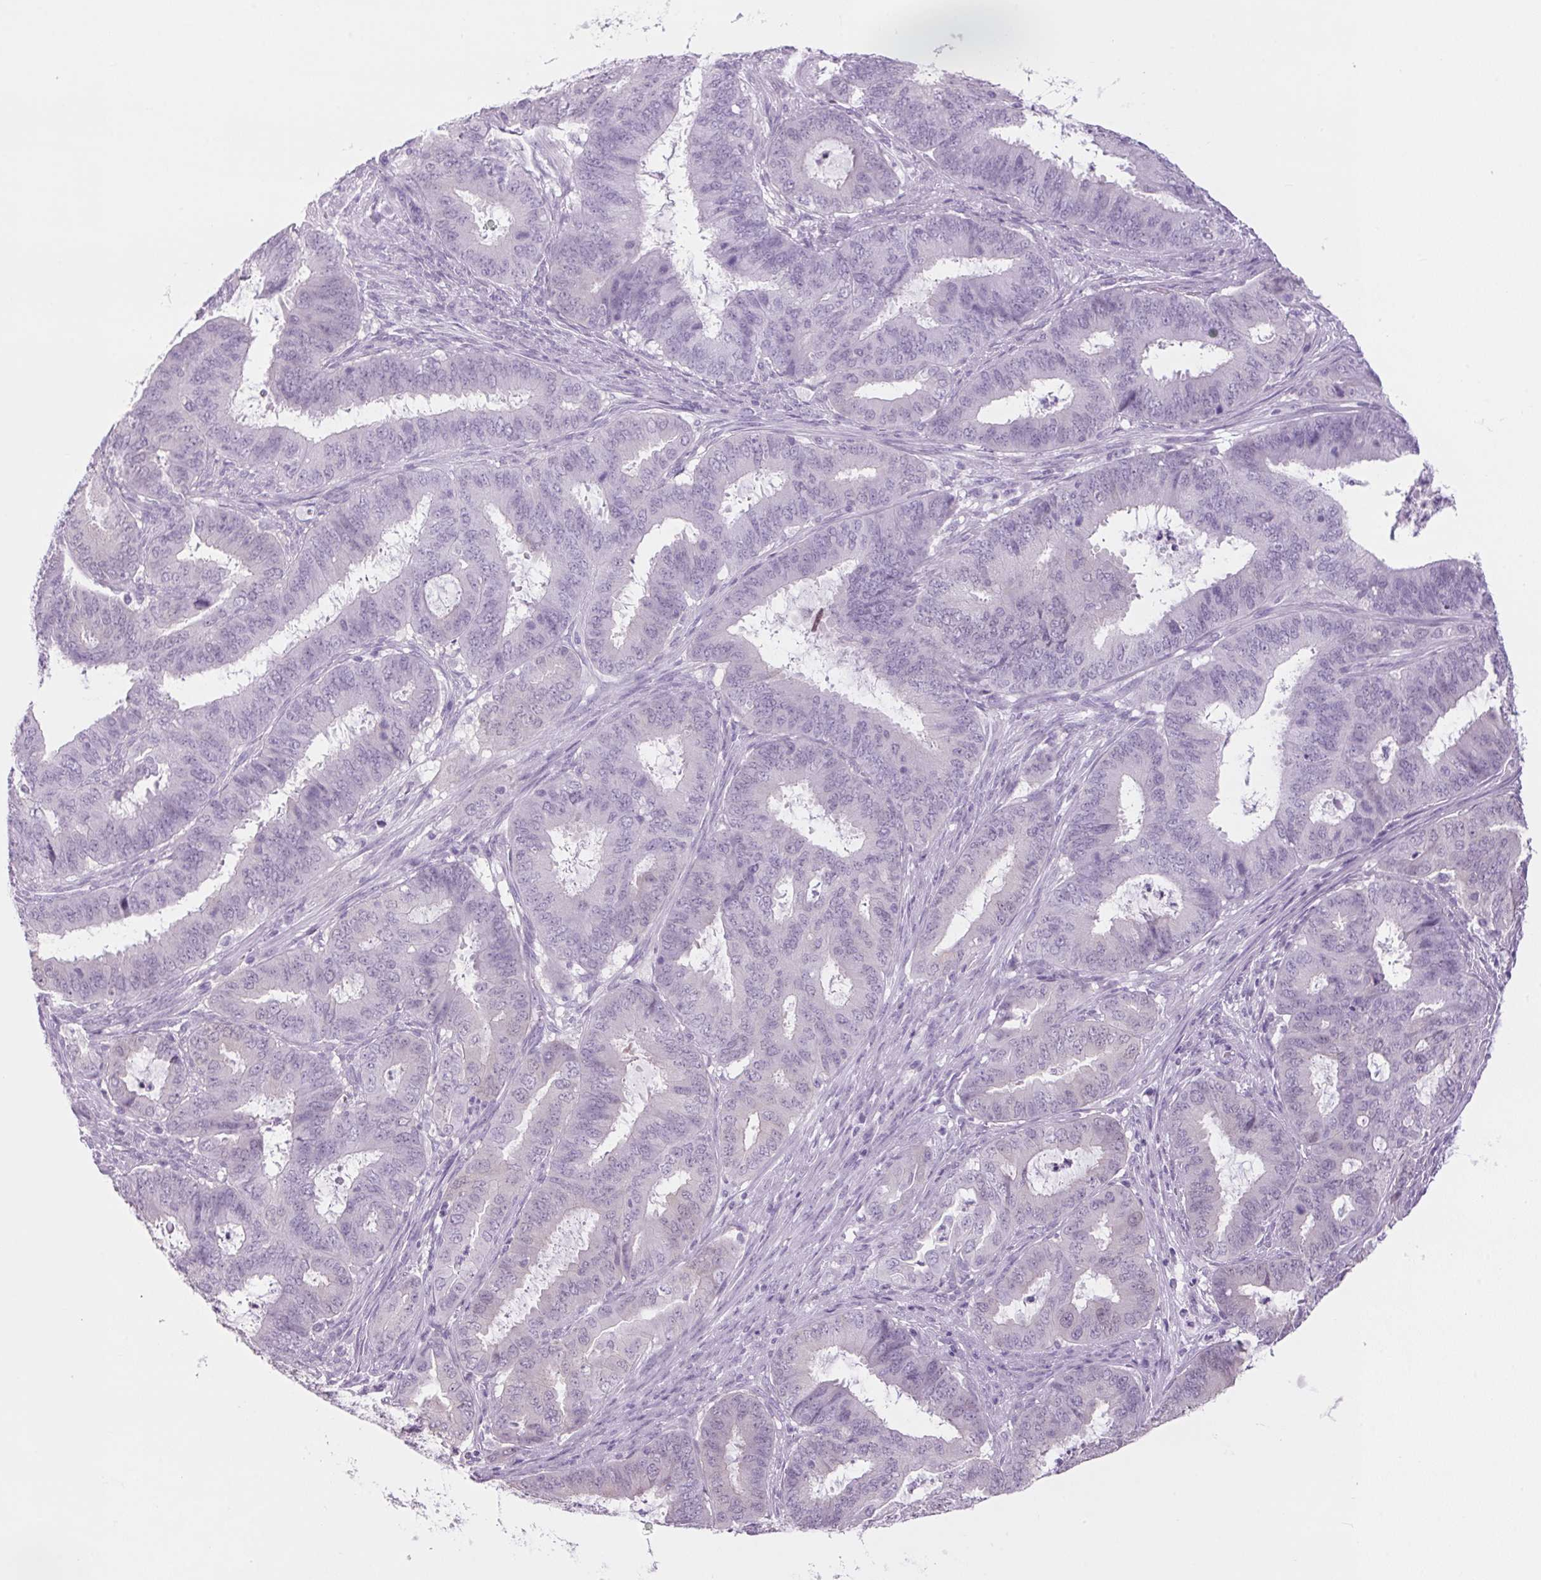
{"staining": {"intensity": "negative", "quantity": "none", "location": "none"}, "tissue": "endometrial cancer", "cell_type": "Tumor cells", "image_type": "cancer", "snomed": [{"axis": "morphology", "description": "Adenocarcinoma, NOS"}, {"axis": "topography", "description": "Endometrium"}], "caption": "DAB immunohistochemical staining of endometrial adenocarcinoma exhibits no significant staining in tumor cells.", "gene": "PPP1R1A", "patient": {"sex": "female", "age": 51}}